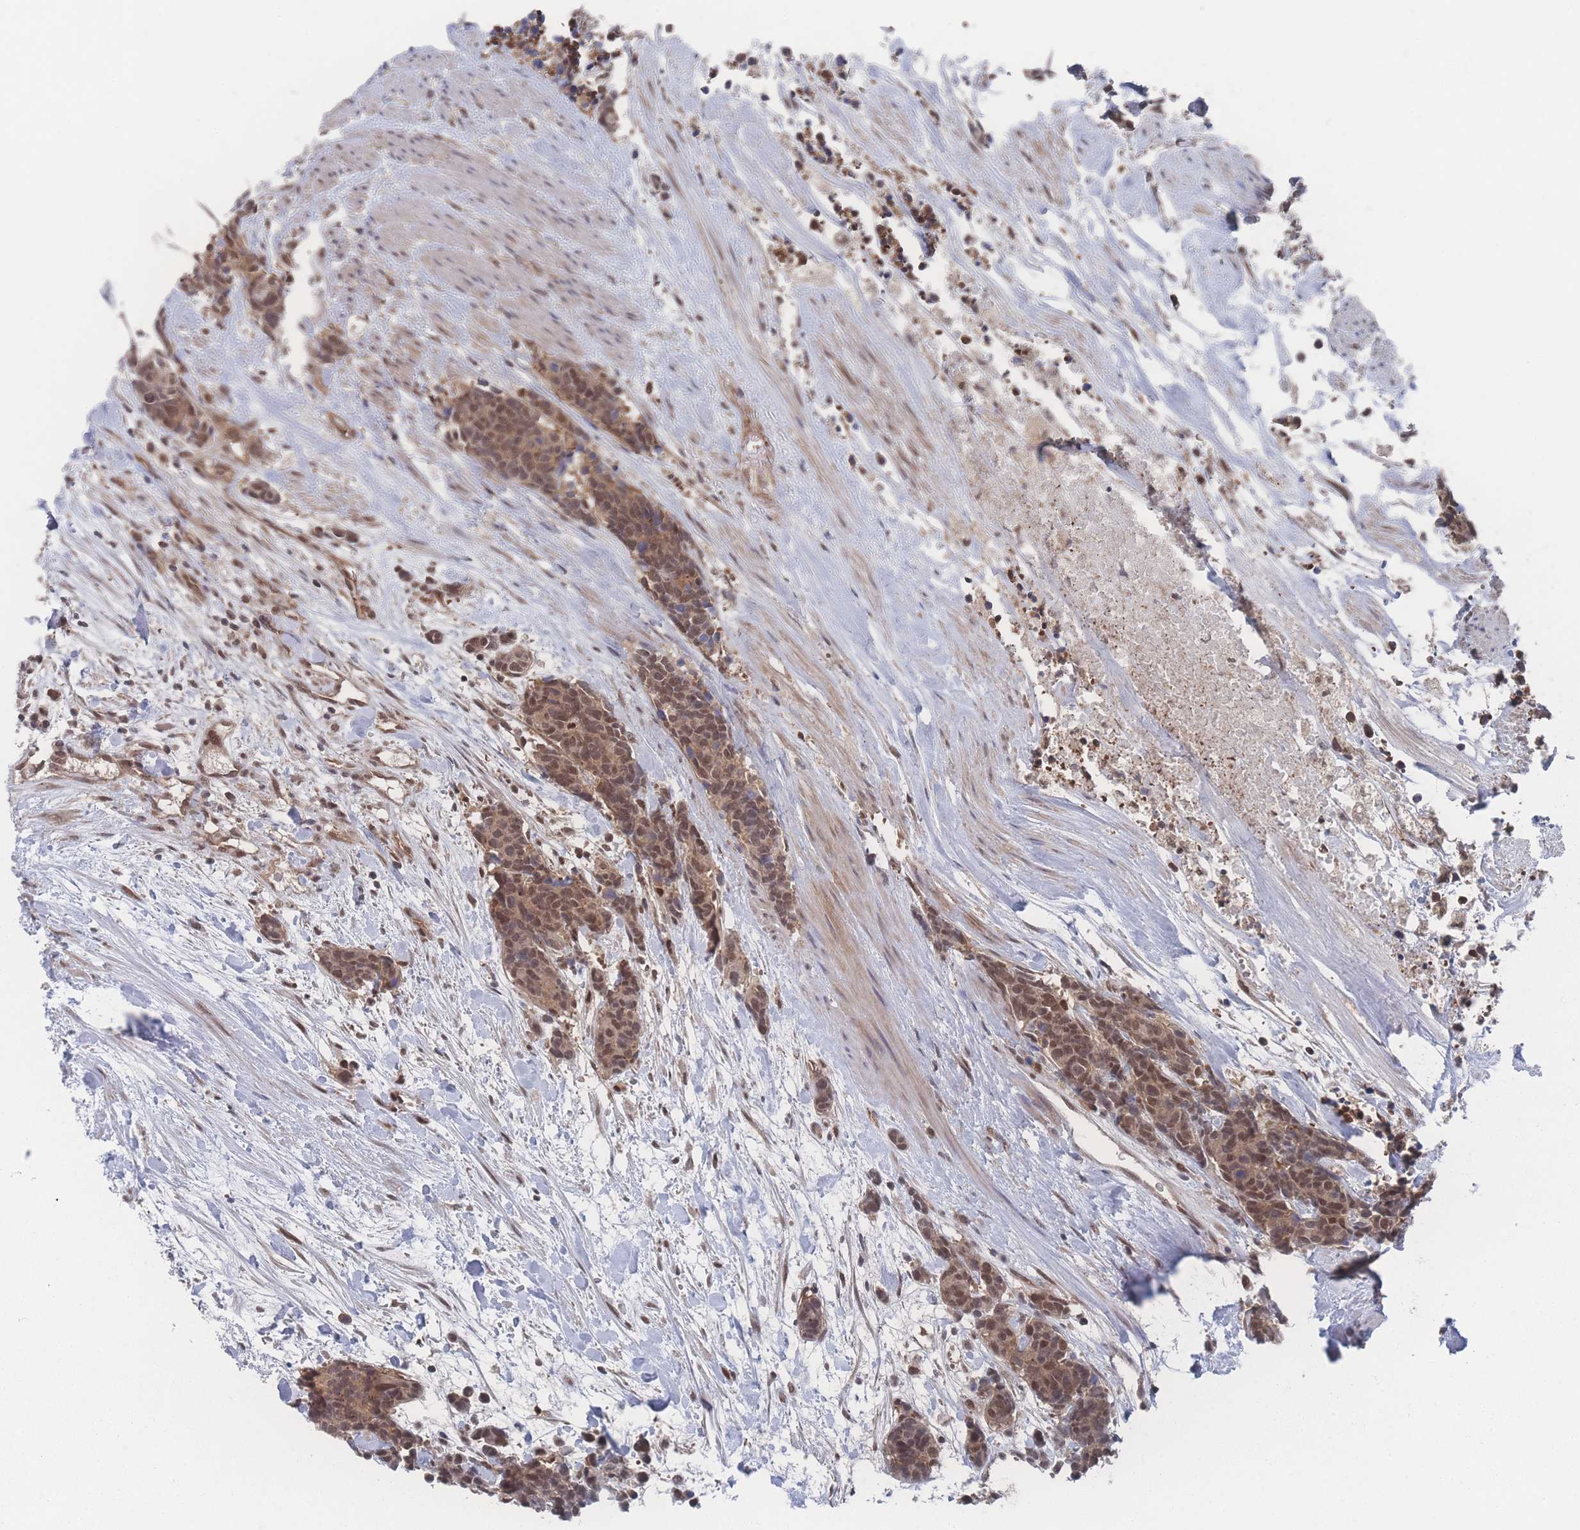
{"staining": {"intensity": "moderate", "quantity": ">75%", "location": "cytoplasmic/membranous,nuclear"}, "tissue": "carcinoid", "cell_type": "Tumor cells", "image_type": "cancer", "snomed": [{"axis": "morphology", "description": "Carcinoma, NOS"}, {"axis": "morphology", "description": "Carcinoid, malignant, NOS"}, {"axis": "topography", "description": "Prostate"}], "caption": "DAB immunohistochemical staining of carcinoid shows moderate cytoplasmic/membranous and nuclear protein expression in approximately >75% of tumor cells.", "gene": "PSMA1", "patient": {"sex": "male", "age": 57}}